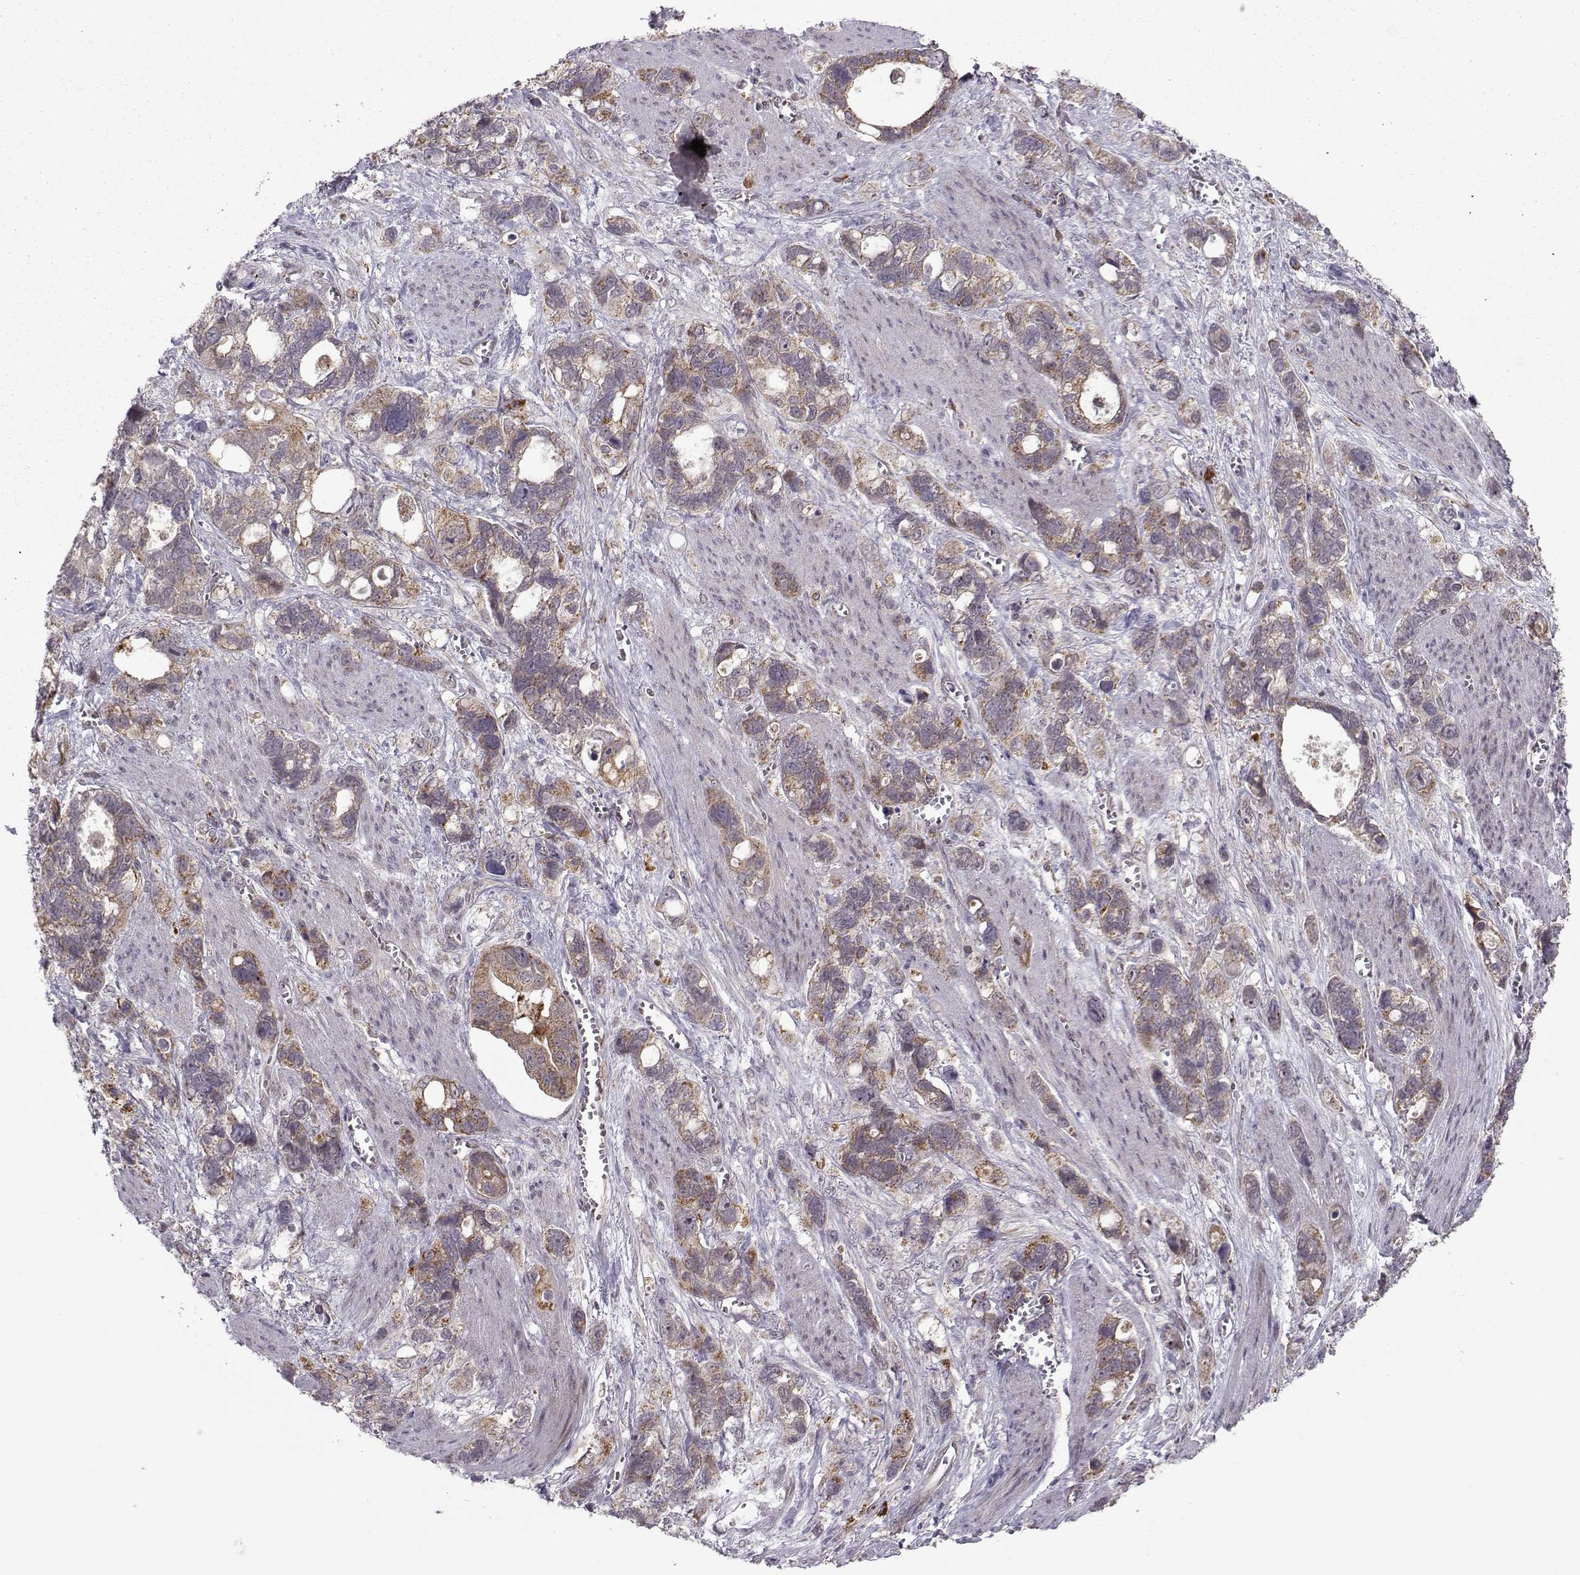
{"staining": {"intensity": "strong", "quantity": "25%-75%", "location": "cytoplasmic/membranous"}, "tissue": "stomach cancer", "cell_type": "Tumor cells", "image_type": "cancer", "snomed": [{"axis": "morphology", "description": "Adenocarcinoma, NOS"}, {"axis": "topography", "description": "Stomach, upper"}], "caption": "An image of adenocarcinoma (stomach) stained for a protein shows strong cytoplasmic/membranous brown staining in tumor cells. (DAB IHC with brightfield microscopy, high magnification).", "gene": "NECAB3", "patient": {"sex": "female", "age": 81}}